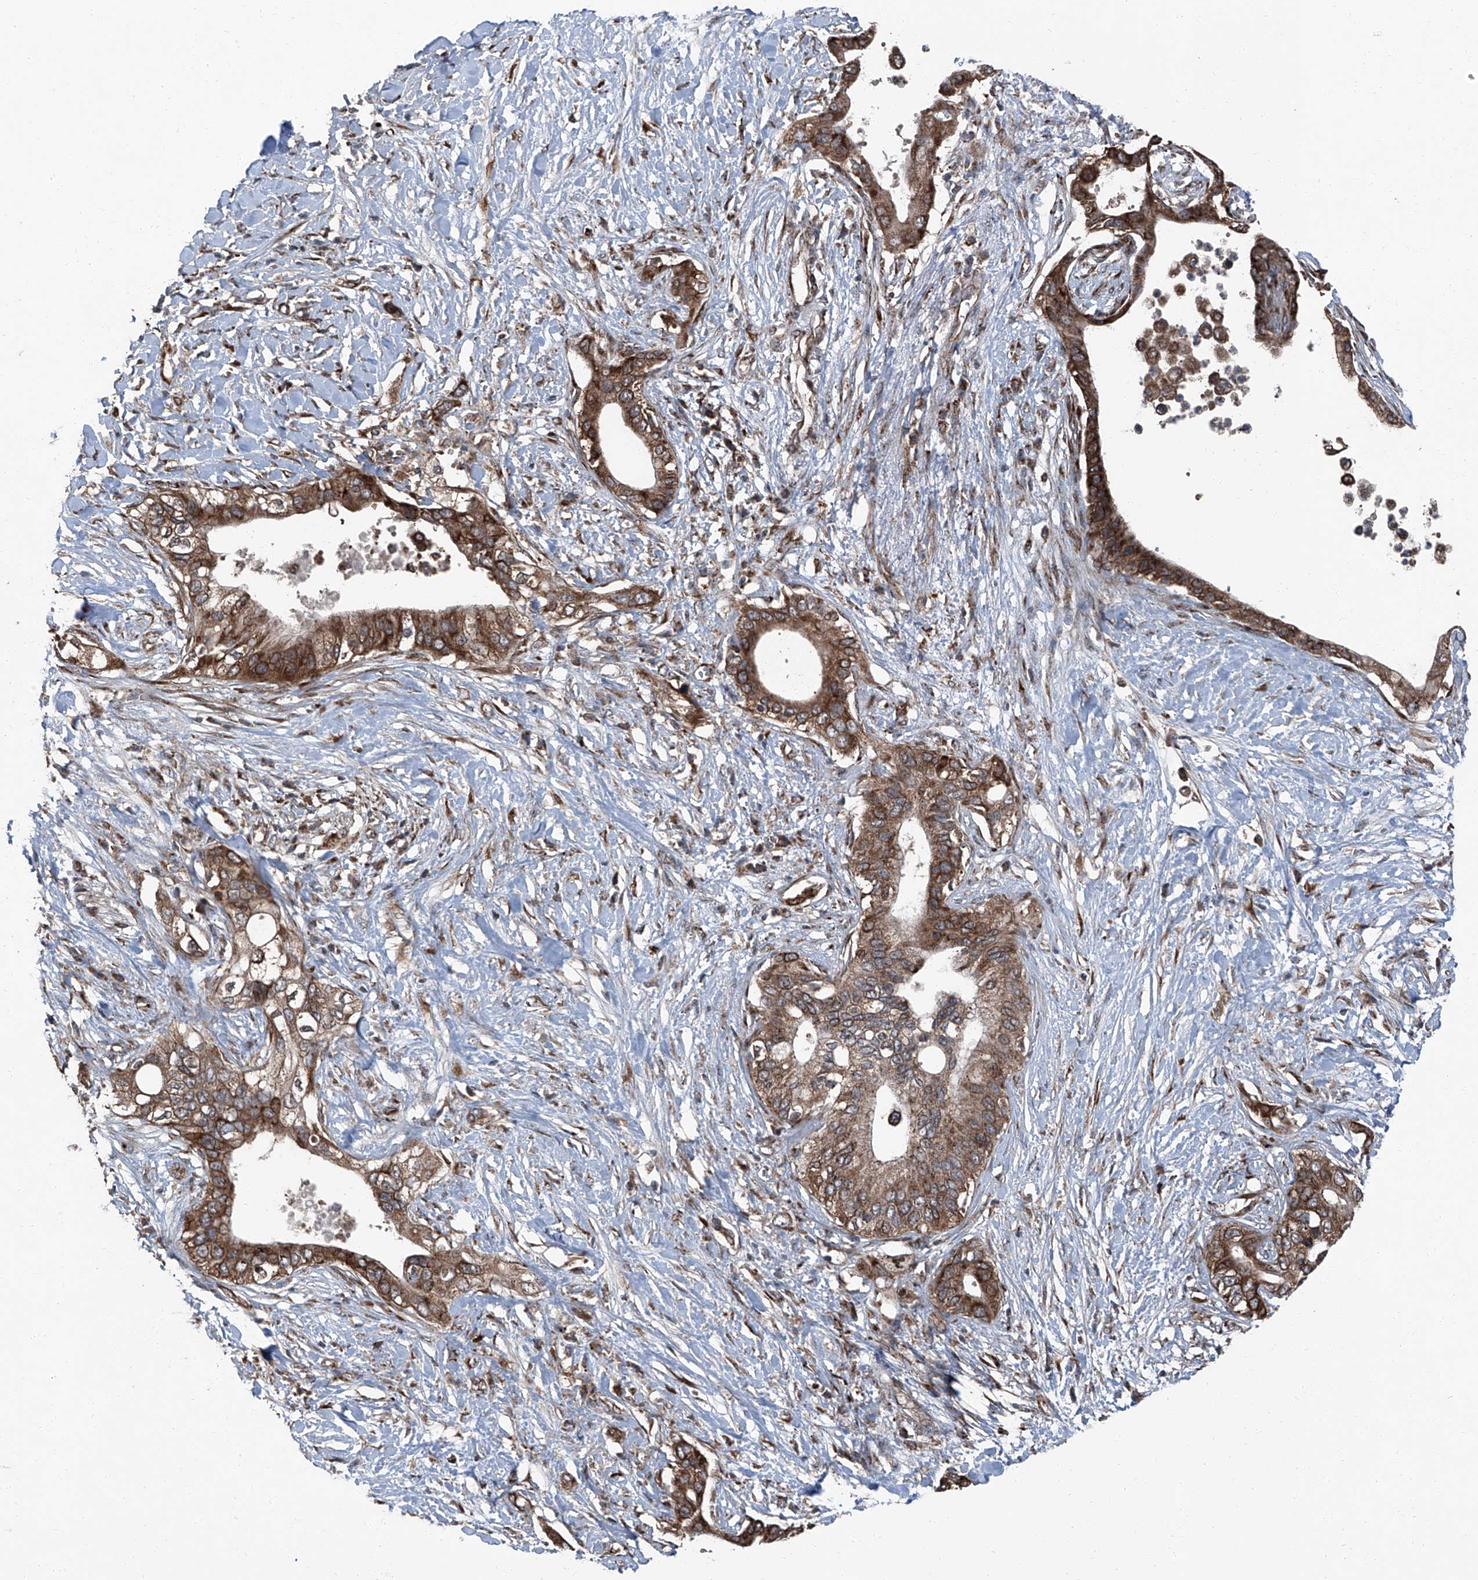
{"staining": {"intensity": "strong", "quantity": ">75%", "location": "cytoplasmic/membranous"}, "tissue": "pancreatic cancer", "cell_type": "Tumor cells", "image_type": "cancer", "snomed": [{"axis": "morphology", "description": "Normal tissue, NOS"}, {"axis": "morphology", "description": "Adenocarcinoma, NOS"}, {"axis": "topography", "description": "Pancreas"}, {"axis": "topography", "description": "Peripheral nerve tissue"}], "caption": "Protein expression analysis of human pancreatic cancer (adenocarcinoma) reveals strong cytoplasmic/membranous expression in about >75% of tumor cells. (DAB (3,3'-diaminobenzidine) = brown stain, brightfield microscopy at high magnification).", "gene": "LIMK1", "patient": {"sex": "male", "age": 59}}